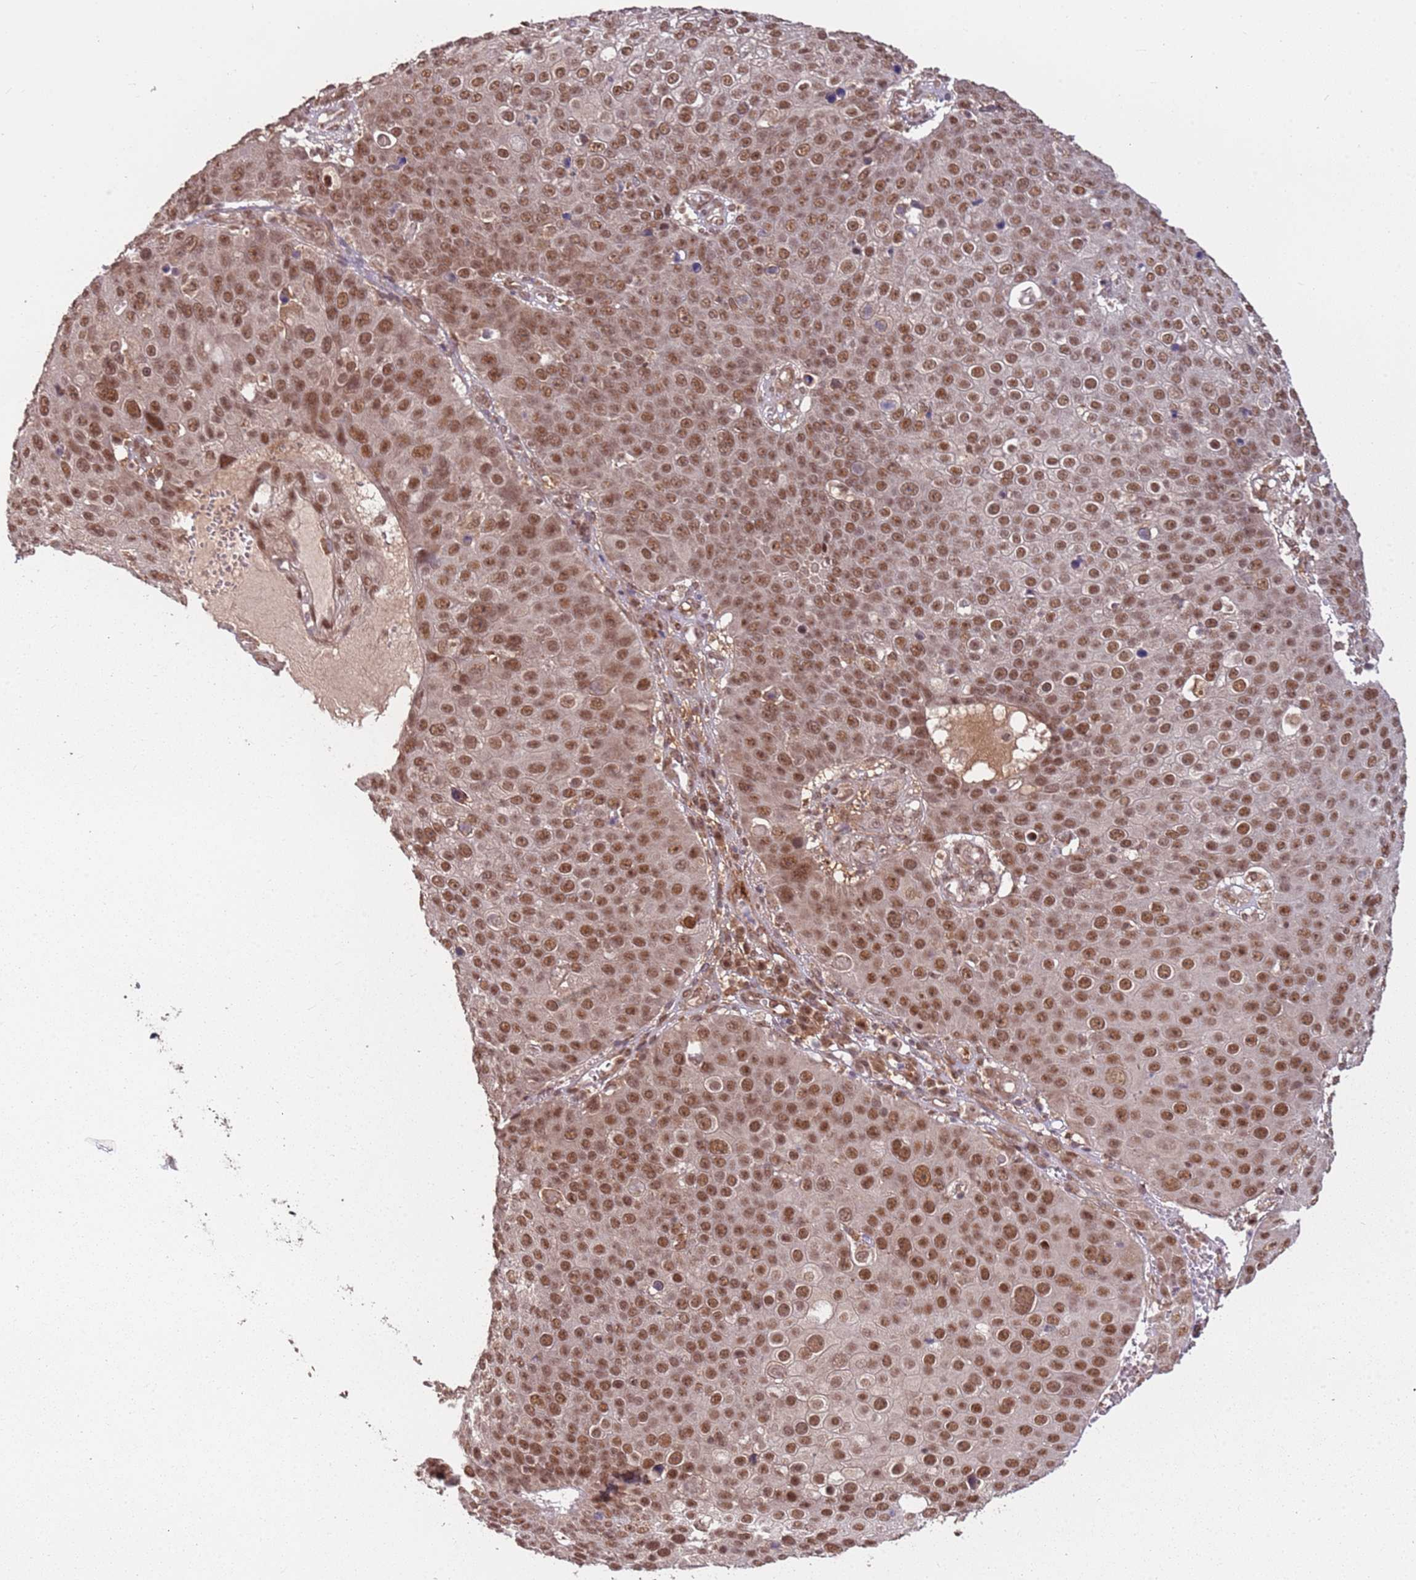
{"staining": {"intensity": "moderate", "quantity": ">75%", "location": "nuclear"}, "tissue": "skin cancer", "cell_type": "Tumor cells", "image_type": "cancer", "snomed": [{"axis": "morphology", "description": "Squamous cell carcinoma, NOS"}, {"axis": "topography", "description": "Skin"}], "caption": "Immunohistochemical staining of skin cancer (squamous cell carcinoma) reveals moderate nuclear protein staining in about >75% of tumor cells.", "gene": "POLR3H", "patient": {"sex": "male", "age": 71}}